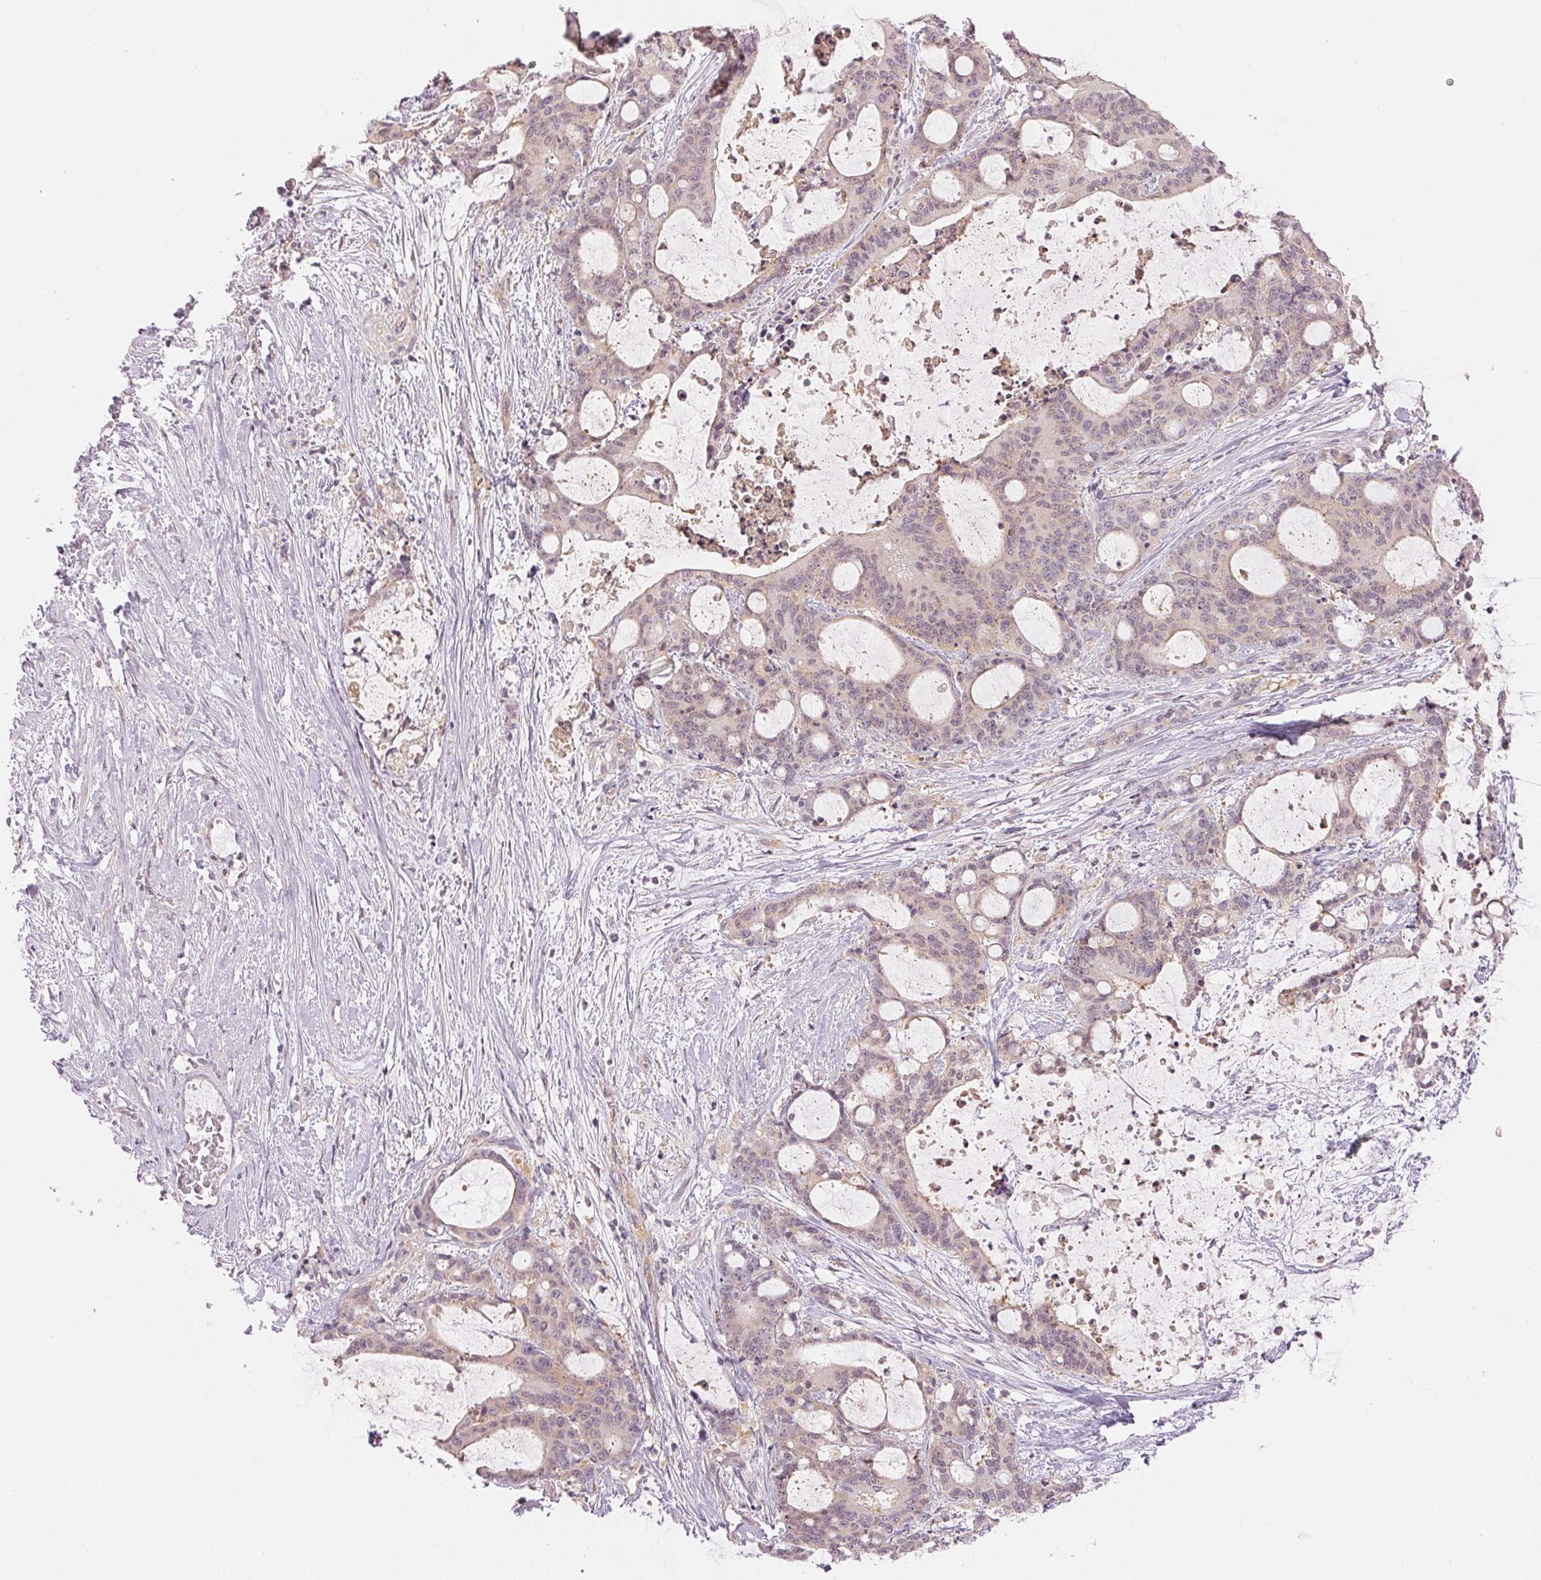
{"staining": {"intensity": "weak", "quantity": "<25%", "location": "cytoplasmic/membranous,nuclear"}, "tissue": "liver cancer", "cell_type": "Tumor cells", "image_type": "cancer", "snomed": [{"axis": "morphology", "description": "Normal tissue, NOS"}, {"axis": "morphology", "description": "Cholangiocarcinoma"}, {"axis": "topography", "description": "Liver"}, {"axis": "topography", "description": "Peripheral nerve tissue"}], "caption": "High power microscopy micrograph of an immunohistochemistry (IHC) image of cholangiocarcinoma (liver), revealing no significant staining in tumor cells. (DAB immunohistochemistry visualized using brightfield microscopy, high magnification).", "gene": "KPRP", "patient": {"sex": "female", "age": 73}}